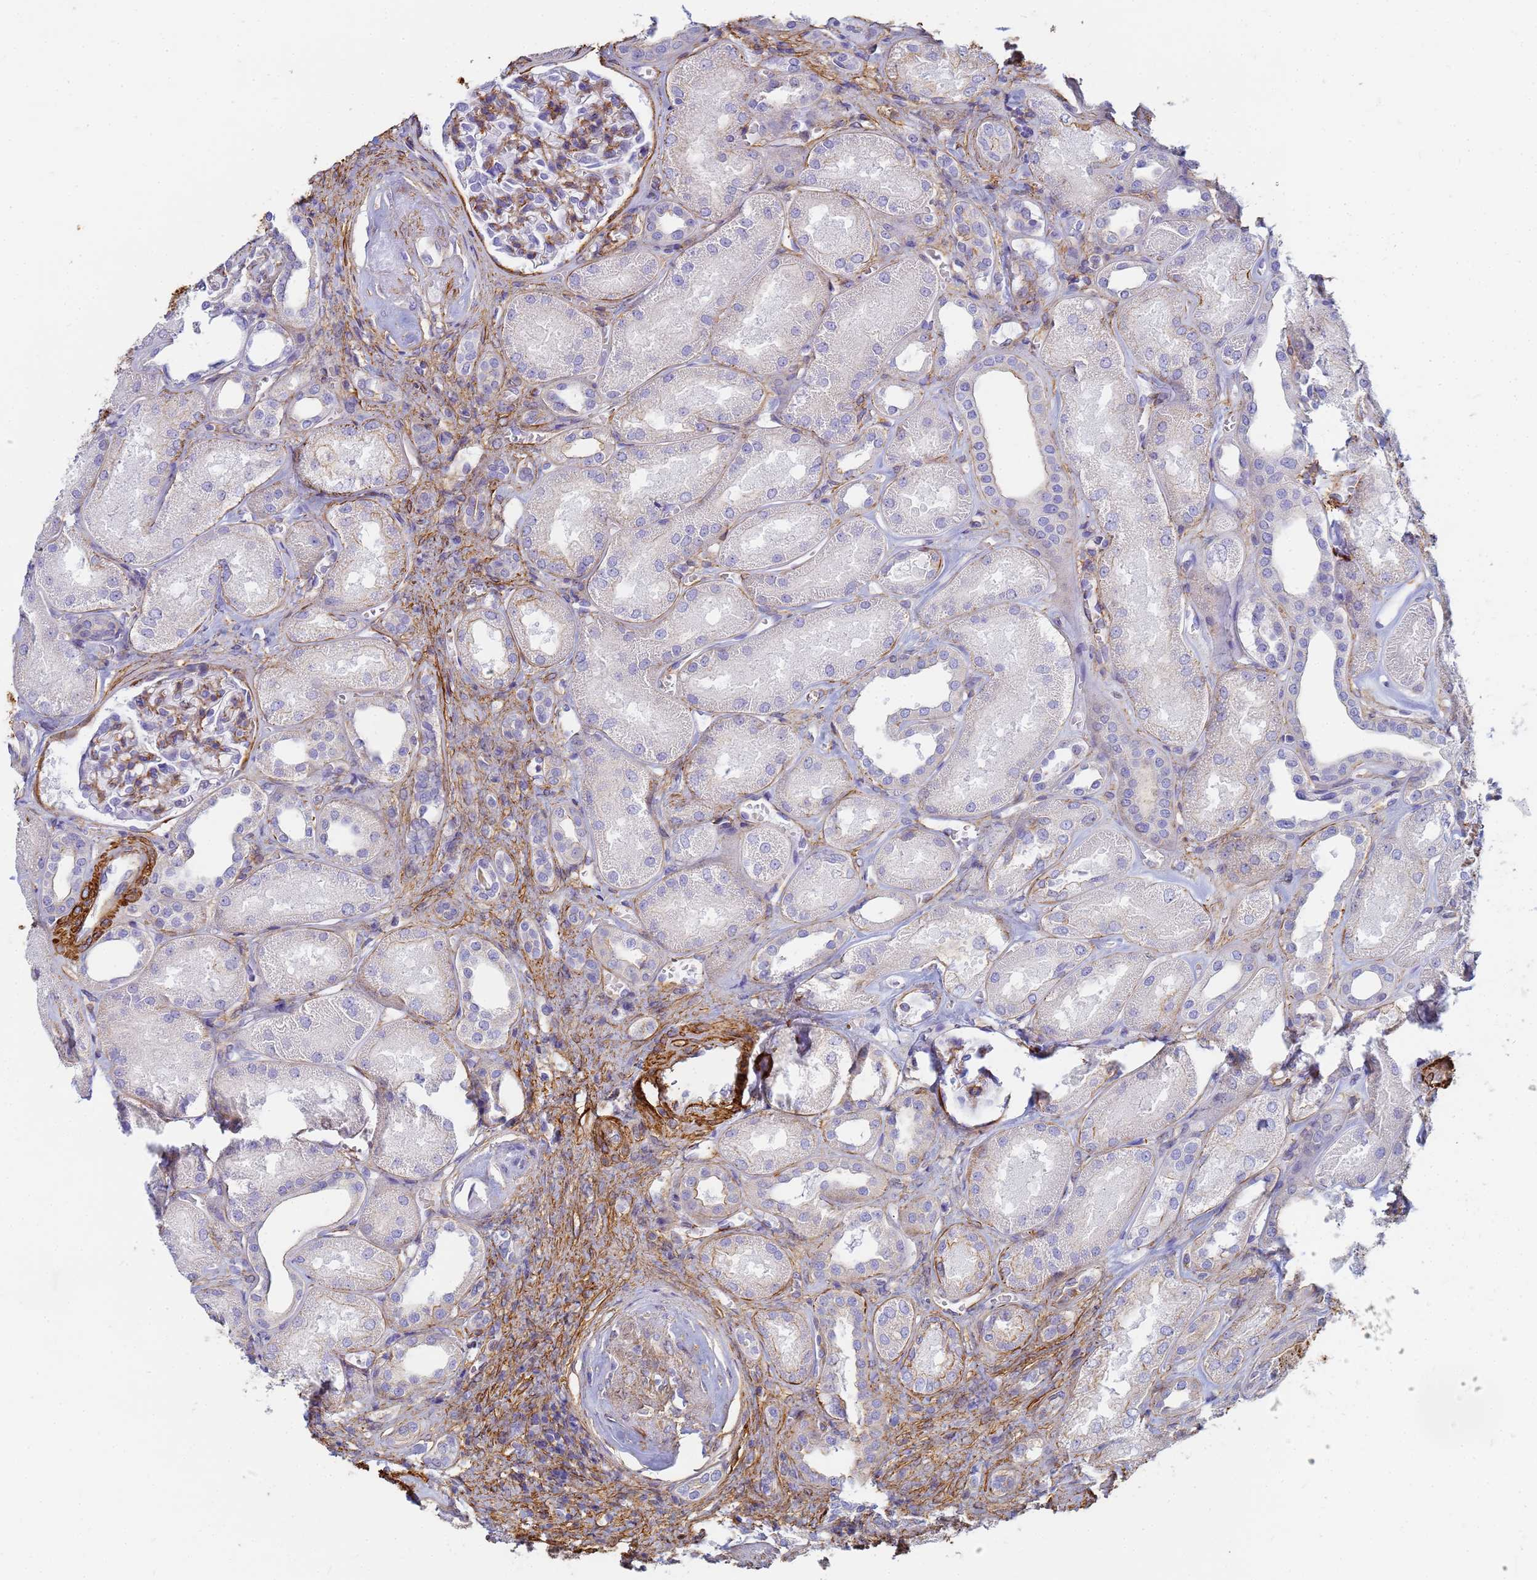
{"staining": {"intensity": "moderate", "quantity": "<25%", "location": "cytoplasmic/membranous"}, "tissue": "kidney", "cell_type": "Cells in glomeruli", "image_type": "normal", "snomed": [{"axis": "morphology", "description": "Normal tissue, NOS"}, {"axis": "morphology", "description": "Adenocarcinoma, NOS"}, {"axis": "topography", "description": "Kidney"}], "caption": "Protein analysis of unremarkable kidney demonstrates moderate cytoplasmic/membranous expression in approximately <25% of cells in glomeruli. (brown staining indicates protein expression, while blue staining denotes nuclei).", "gene": "TPM1", "patient": {"sex": "female", "age": 68}}